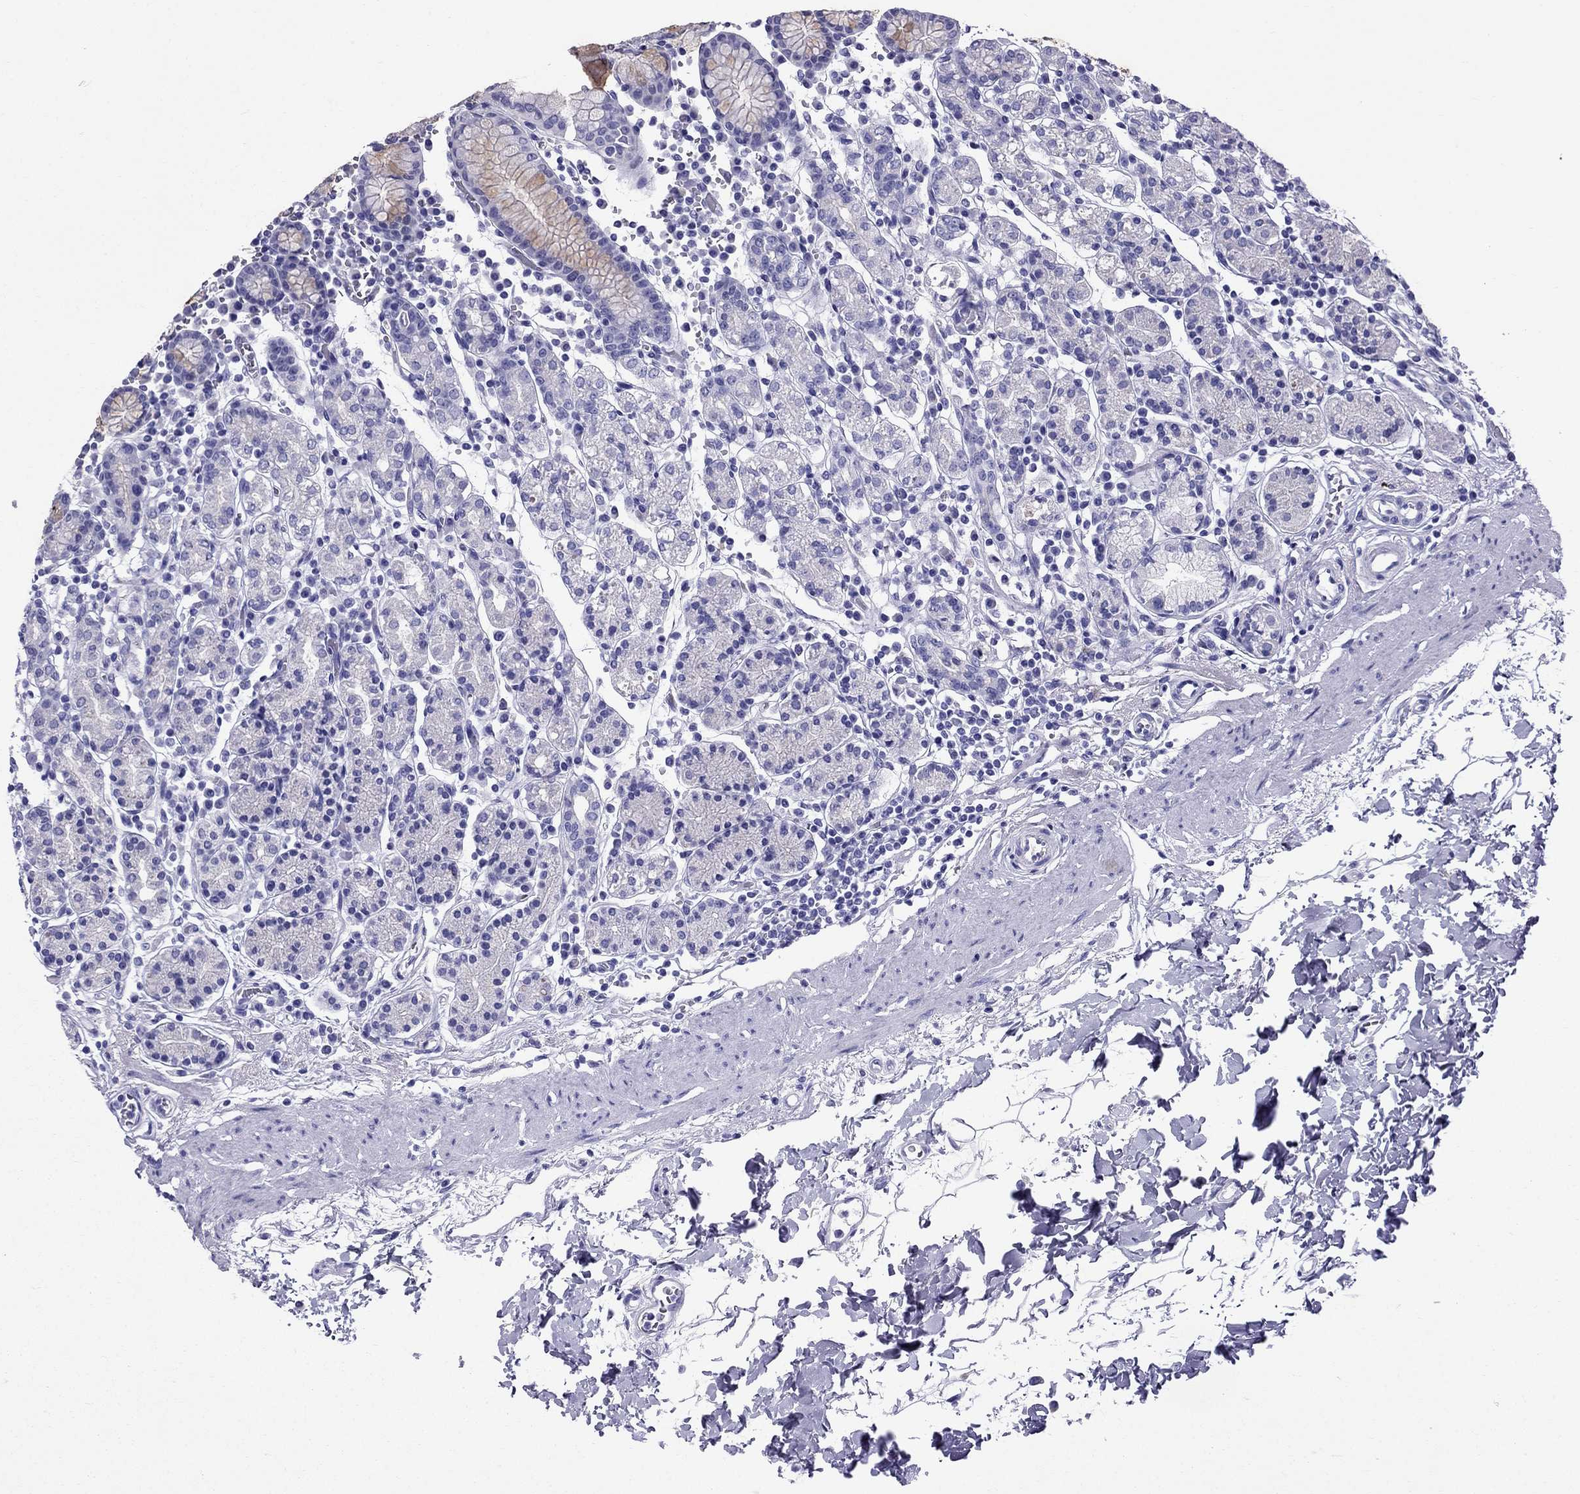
{"staining": {"intensity": "negative", "quantity": "none", "location": "none"}, "tissue": "stomach", "cell_type": "Glandular cells", "image_type": "normal", "snomed": [{"axis": "morphology", "description": "Normal tissue, NOS"}, {"axis": "topography", "description": "Stomach, upper"}, {"axis": "topography", "description": "Stomach"}], "caption": "IHC photomicrograph of unremarkable stomach stained for a protein (brown), which reveals no positivity in glandular cells. (IHC, brightfield microscopy, high magnification).", "gene": "AVPR1B", "patient": {"sex": "male", "age": 62}}